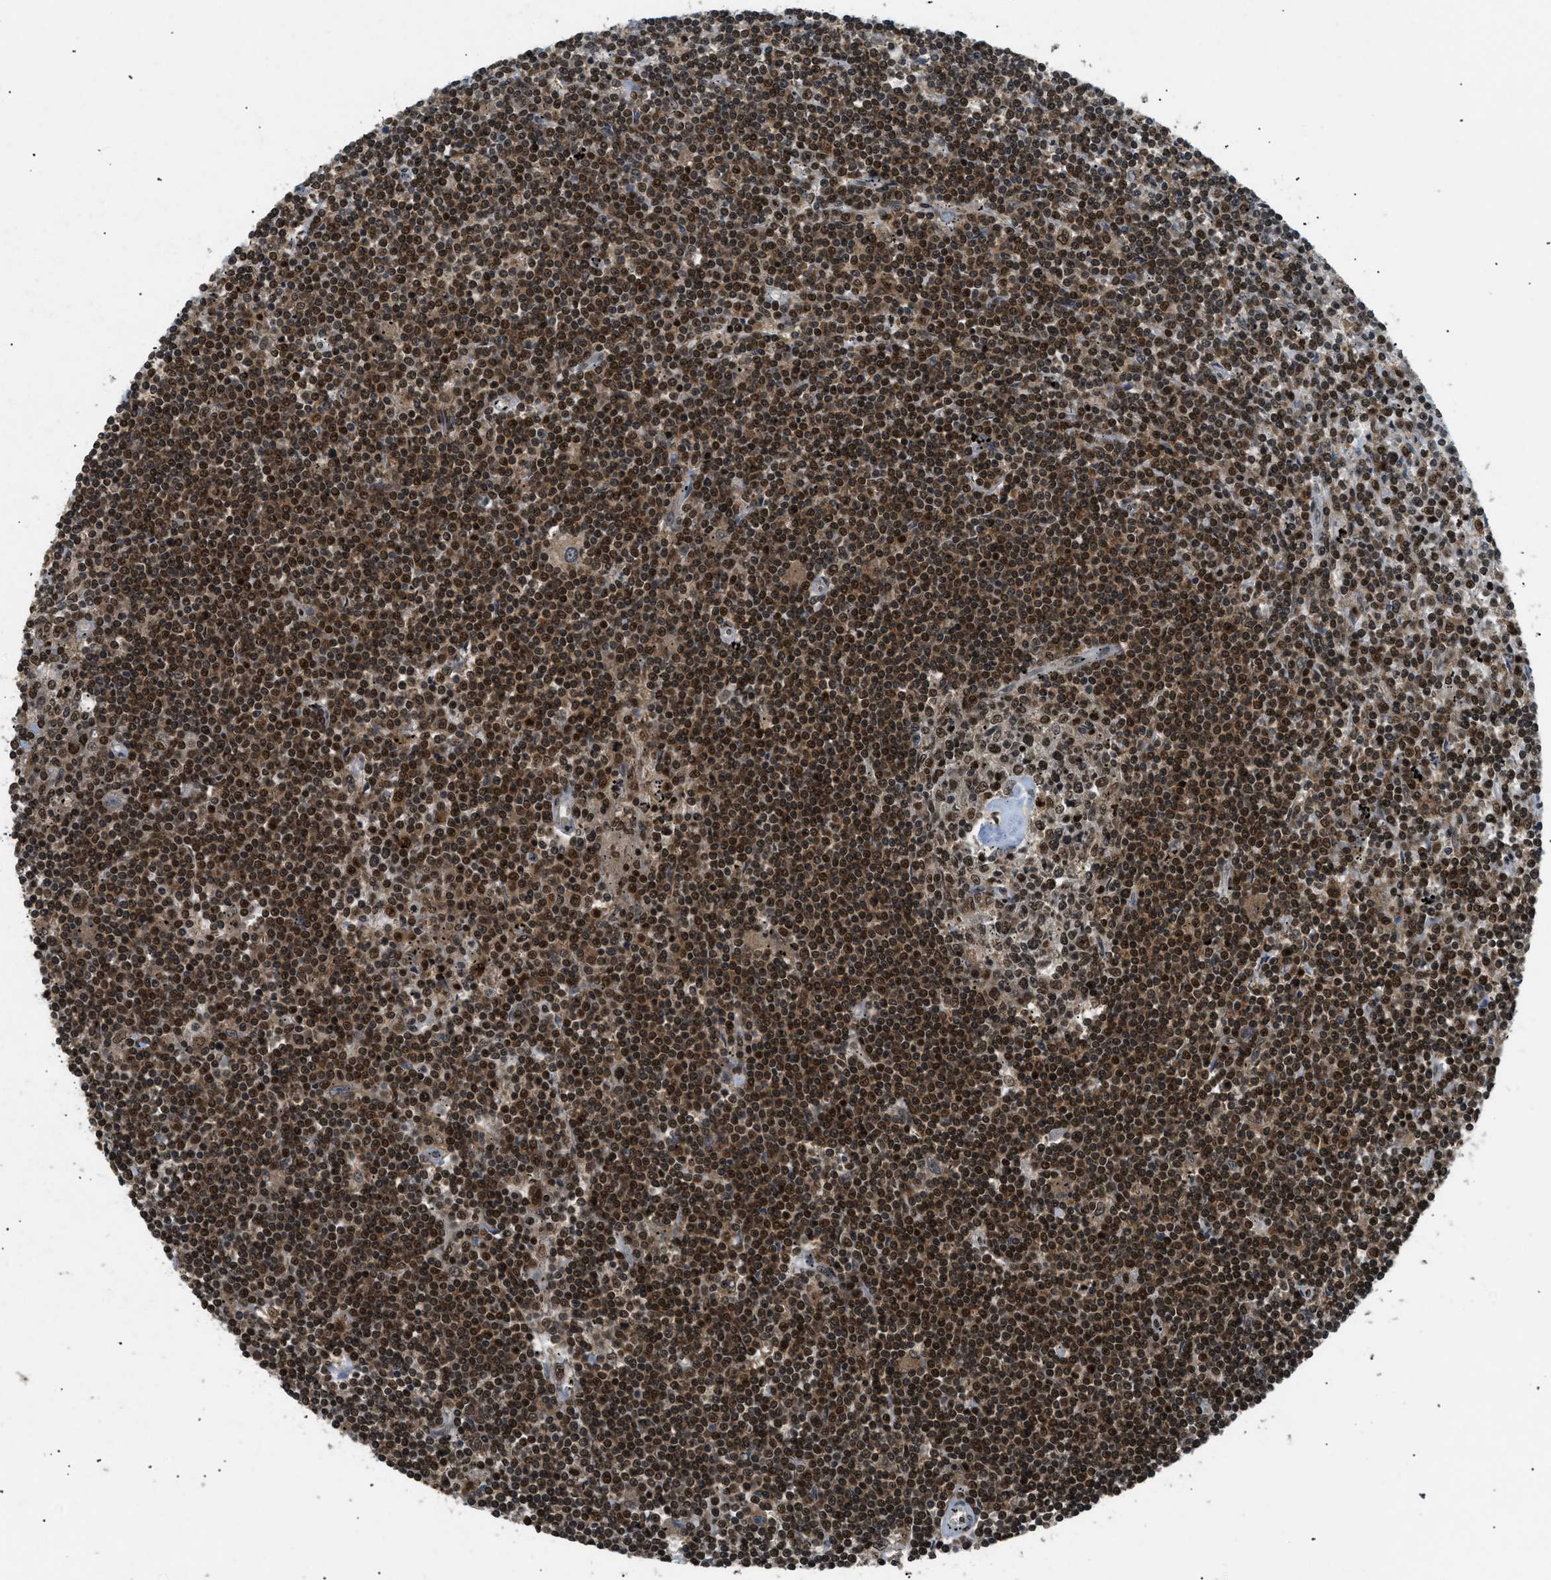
{"staining": {"intensity": "strong", "quantity": ">75%", "location": "nuclear"}, "tissue": "lymphoma", "cell_type": "Tumor cells", "image_type": "cancer", "snomed": [{"axis": "morphology", "description": "Malignant lymphoma, non-Hodgkin's type, Low grade"}, {"axis": "topography", "description": "Spleen"}], "caption": "IHC photomicrograph of malignant lymphoma, non-Hodgkin's type (low-grade) stained for a protein (brown), which shows high levels of strong nuclear positivity in about >75% of tumor cells.", "gene": "RBM5", "patient": {"sex": "male", "age": 76}}